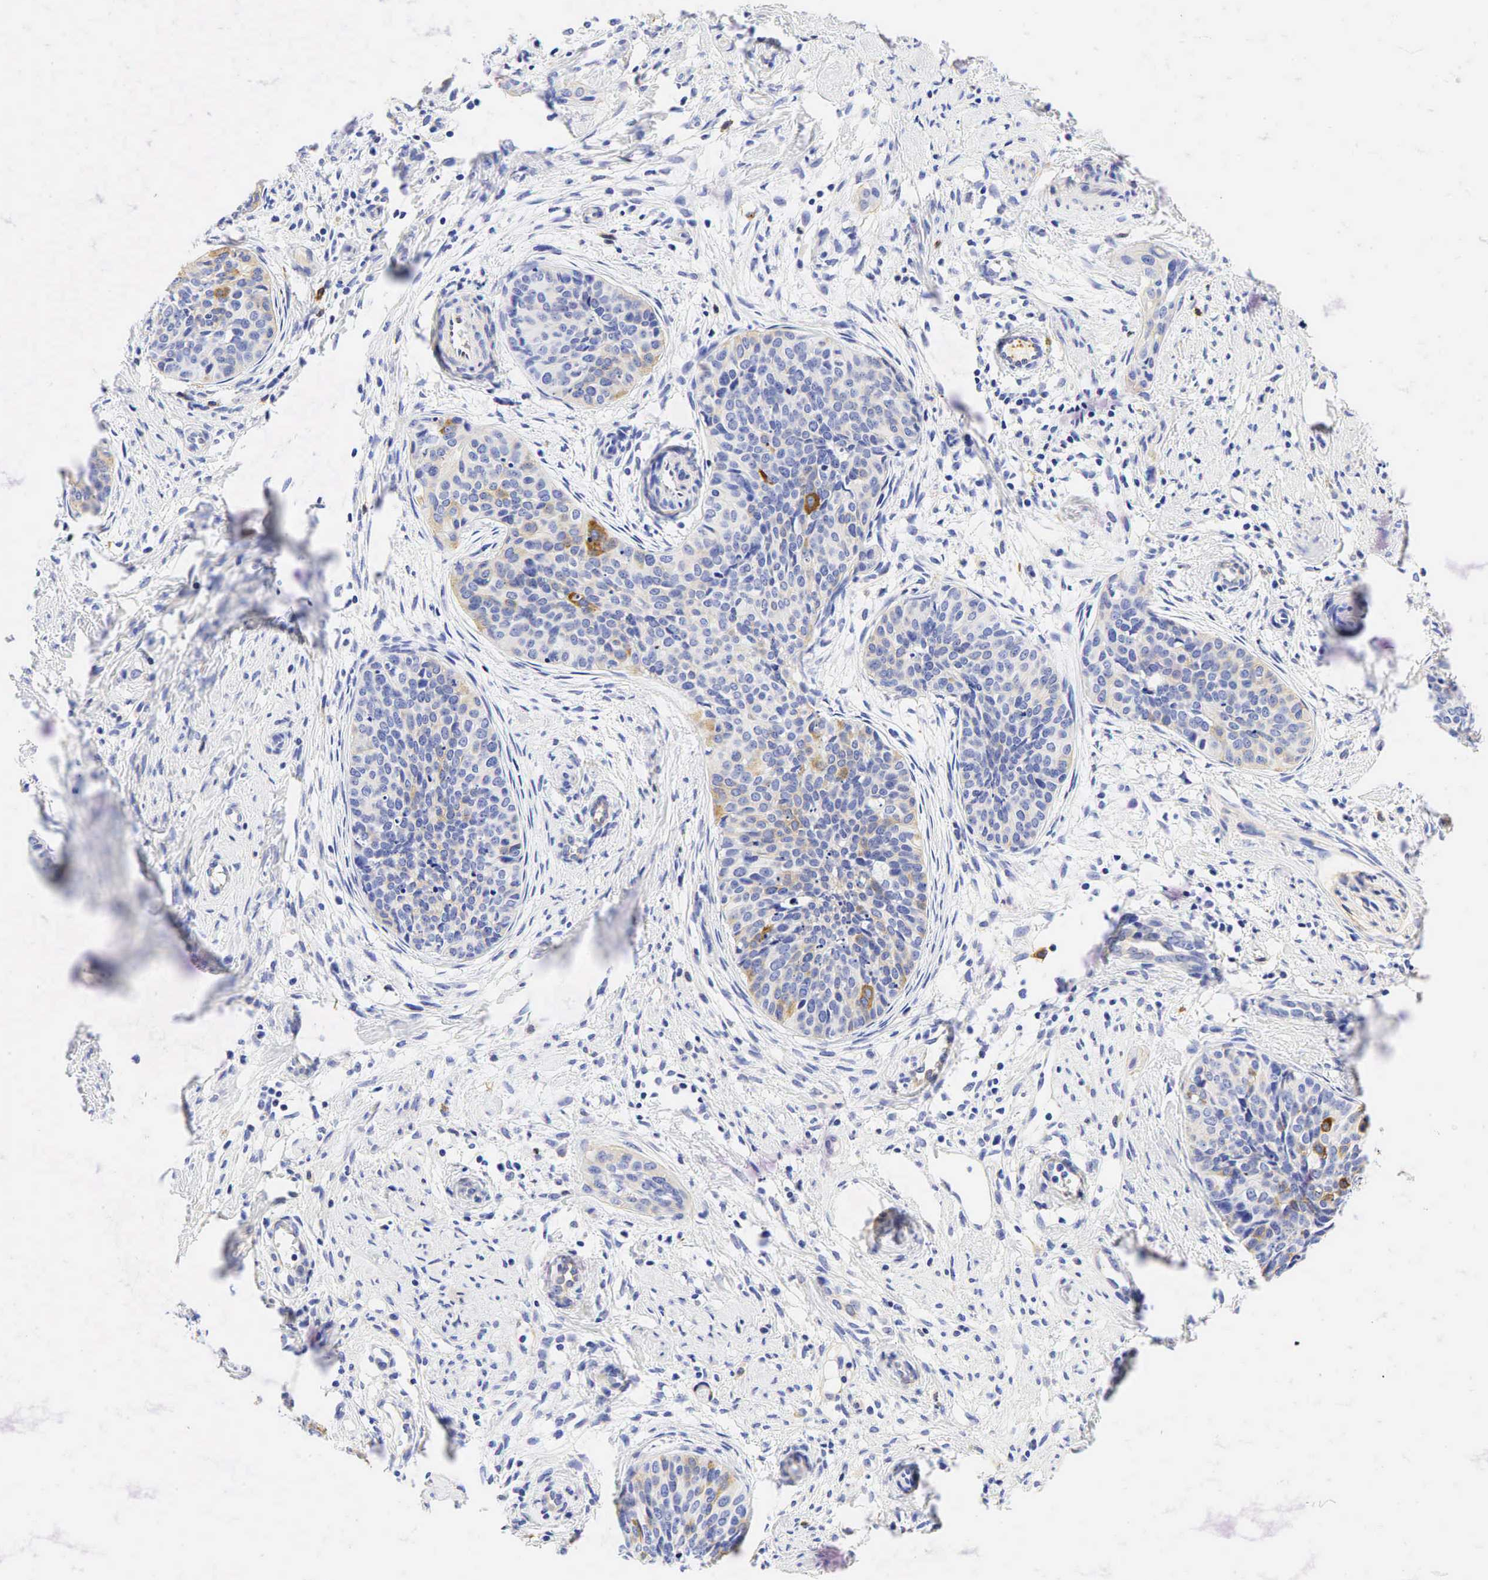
{"staining": {"intensity": "strong", "quantity": "<25%", "location": "cytoplasmic/membranous"}, "tissue": "cervical cancer", "cell_type": "Tumor cells", "image_type": "cancer", "snomed": [{"axis": "morphology", "description": "Squamous cell carcinoma, NOS"}, {"axis": "topography", "description": "Cervix"}], "caption": "High-magnification brightfield microscopy of cervical cancer stained with DAB (3,3'-diaminobenzidine) (brown) and counterstained with hematoxylin (blue). tumor cells exhibit strong cytoplasmic/membranous staining is appreciated in approximately<25% of cells.", "gene": "TNFRSF8", "patient": {"sex": "female", "age": 34}}